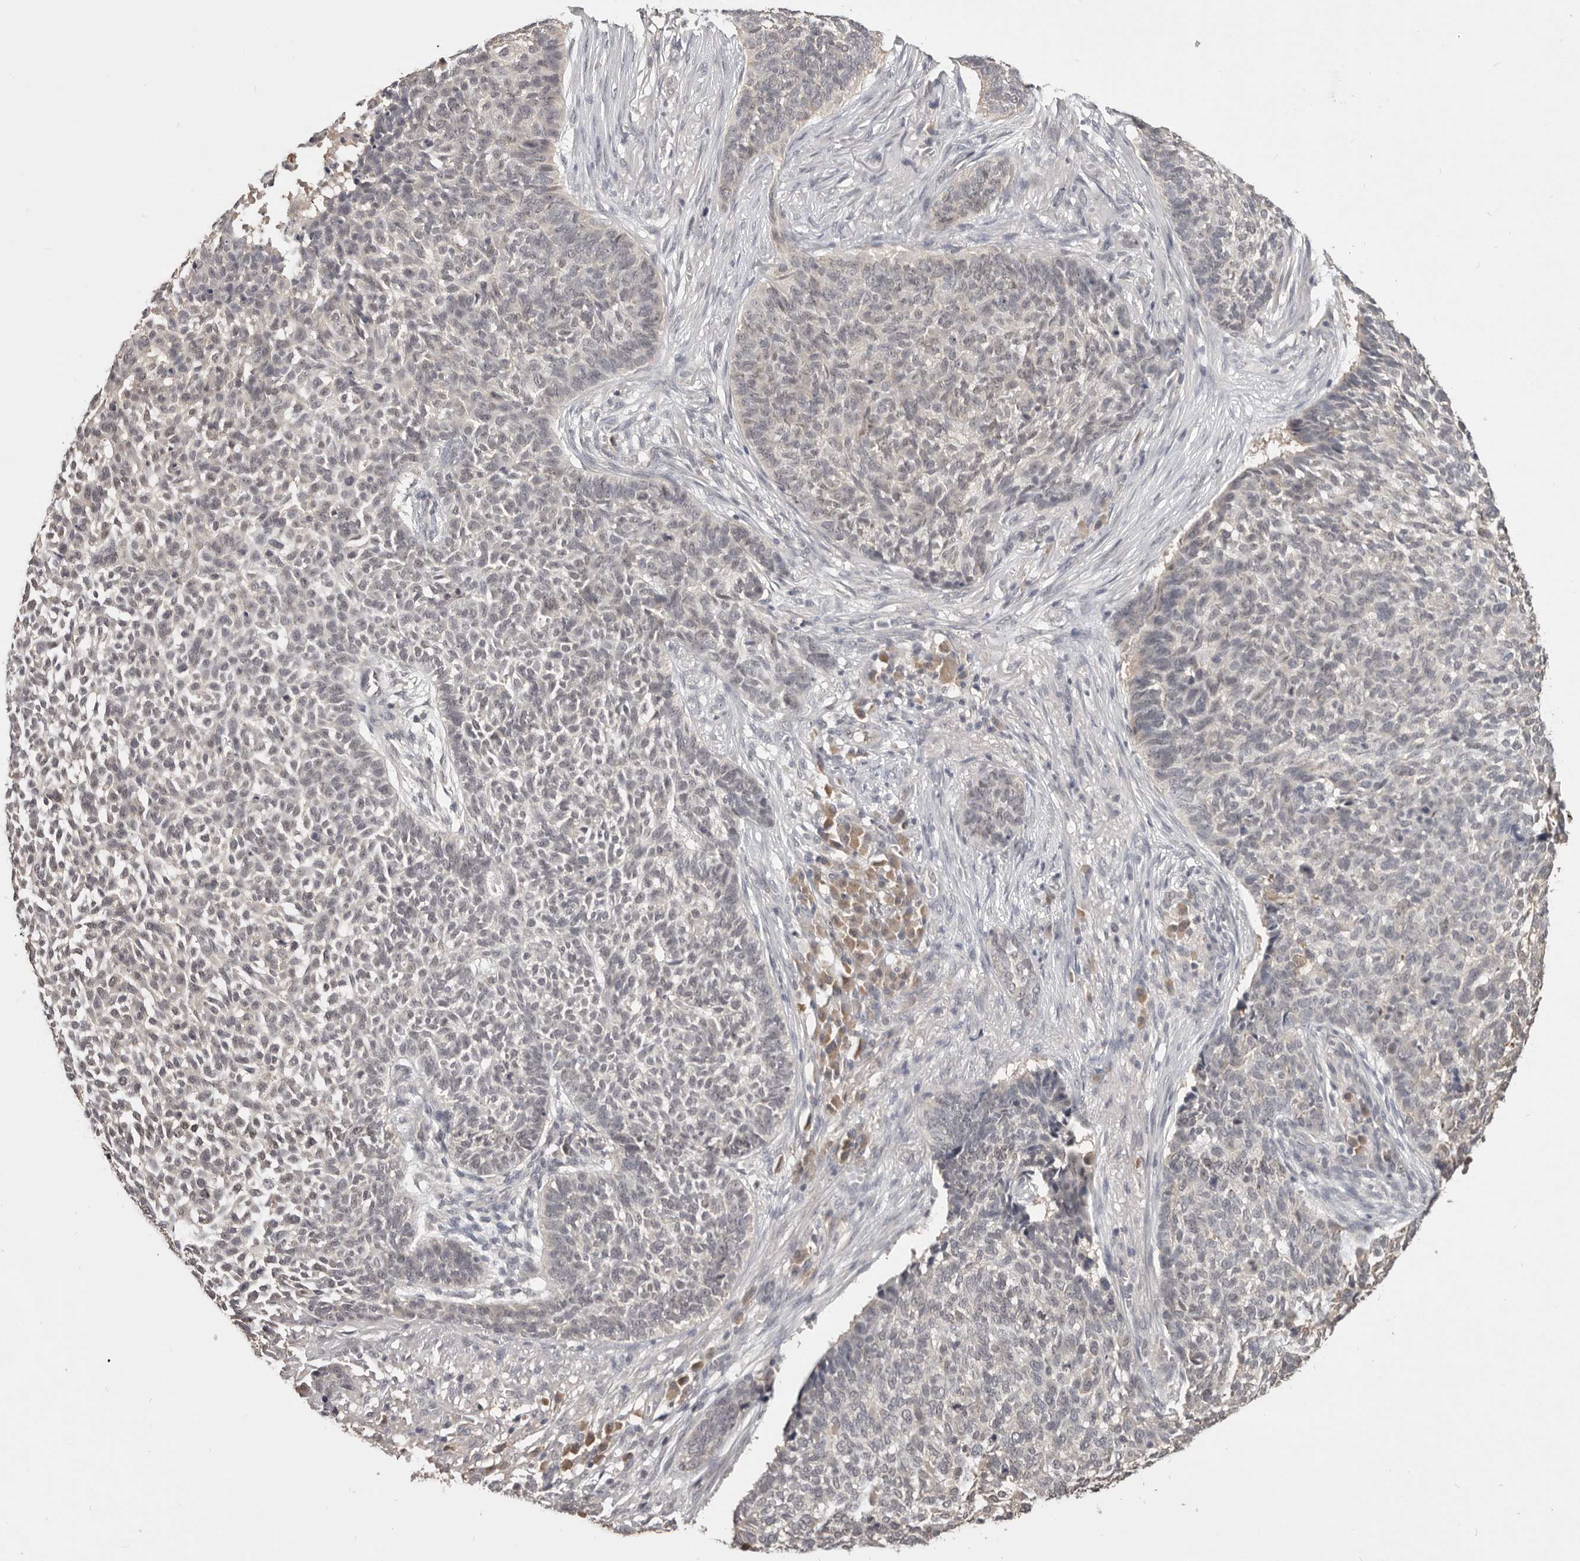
{"staining": {"intensity": "negative", "quantity": "none", "location": "none"}, "tissue": "skin cancer", "cell_type": "Tumor cells", "image_type": "cancer", "snomed": [{"axis": "morphology", "description": "Basal cell carcinoma"}, {"axis": "topography", "description": "Skin"}], "caption": "An immunohistochemistry (IHC) image of basal cell carcinoma (skin) is shown. There is no staining in tumor cells of basal cell carcinoma (skin).", "gene": "TSPAN13", "patient": {"sex": "male", "age": 85}}